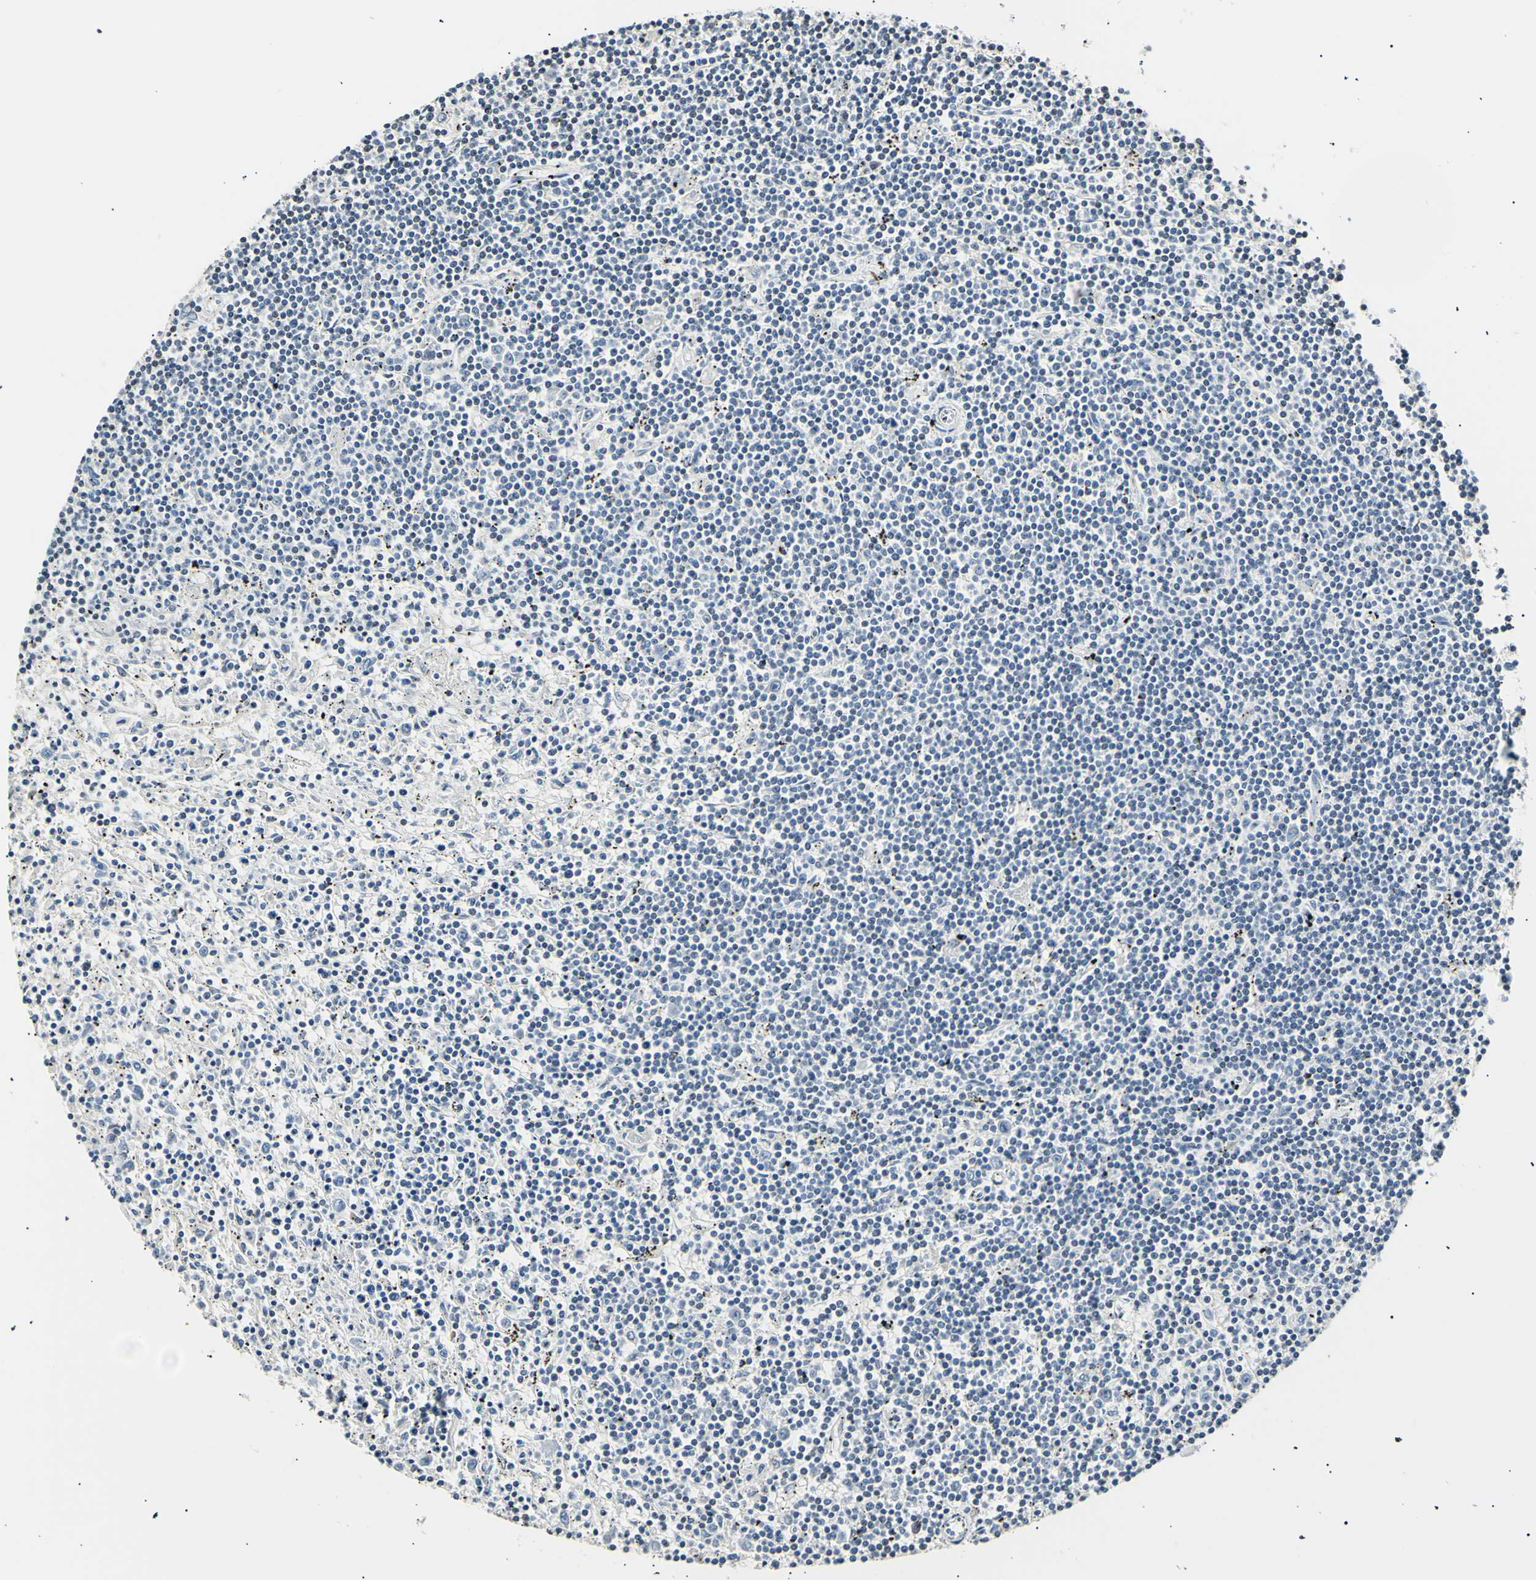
{"staining": {"intensity": "negative", "quantity": "none", "location": "none"}, "tissue": "lymphoma", "cell_type": "Tumor cells", "image_type": "cancer", "snomed": [{"axis": "morphology", "description": "Malignant lymphoma, non-Hodgkin's type, Low grade"}, {"axis": "topography", "description": "Spleen"}], "caption": "The IHC photomicrograph has no significant expression in tumor cells of lymphoma tissue.", "gene": "AK1", "patient": {"sex": "male", "age": 76}}